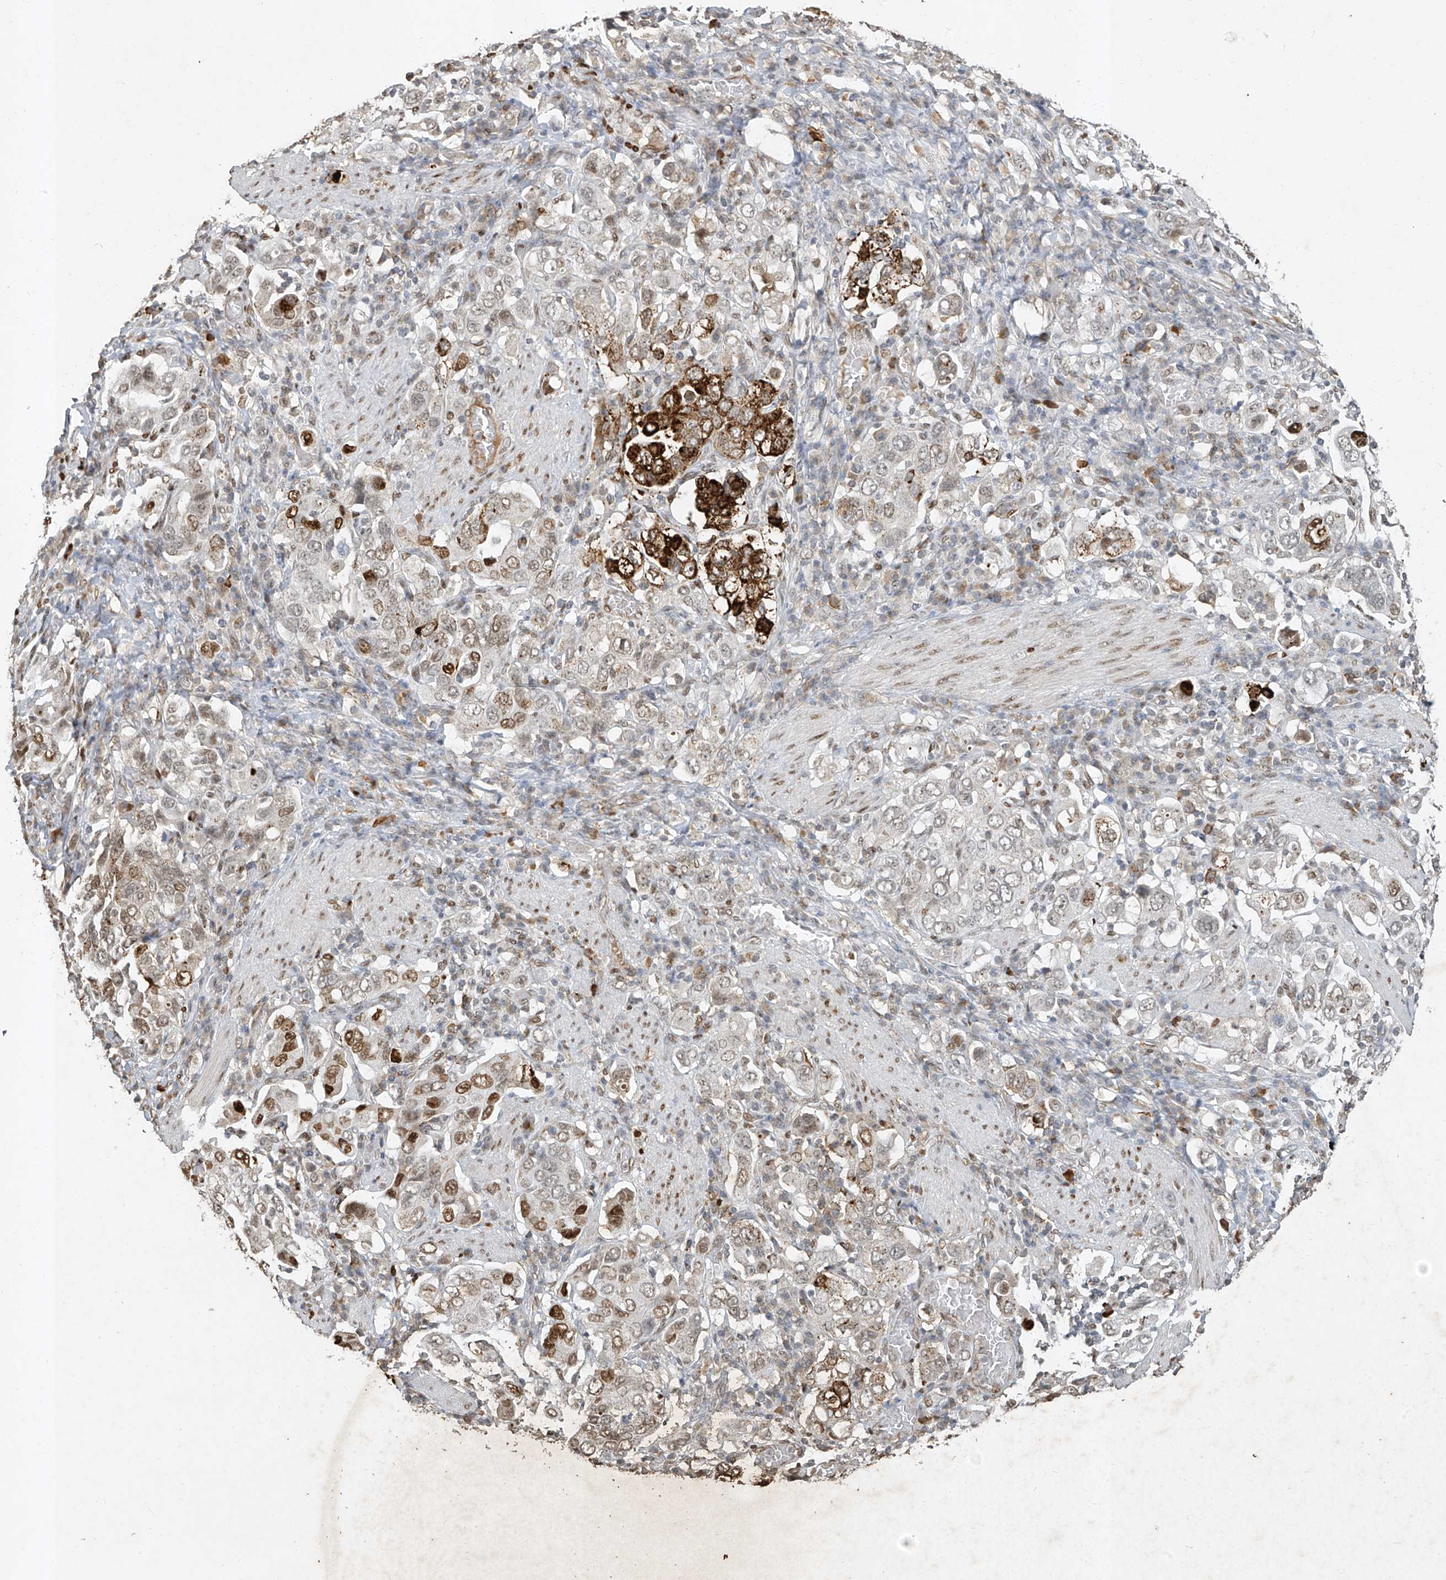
{"staining": {"intensity": "moderate", "quantity": "<25%", "location": "nuclear"}, "tissue": "stomach cancer", "cell_type": "Tumor cells", "image_type": "cancer", "snomed": [{"axis": "morphology", "description": "Adenocarcinoma, NOS"}, {"axis": "topography", "description": "Stomach, upper"}], "caption": "Immunohistochemical staining of stomach cancer reveals moderate nuclear protein staining in approximately <25% of tumor cells.", "gene": "ATRIP", "patient": {"sex": "male", "age": 62}}